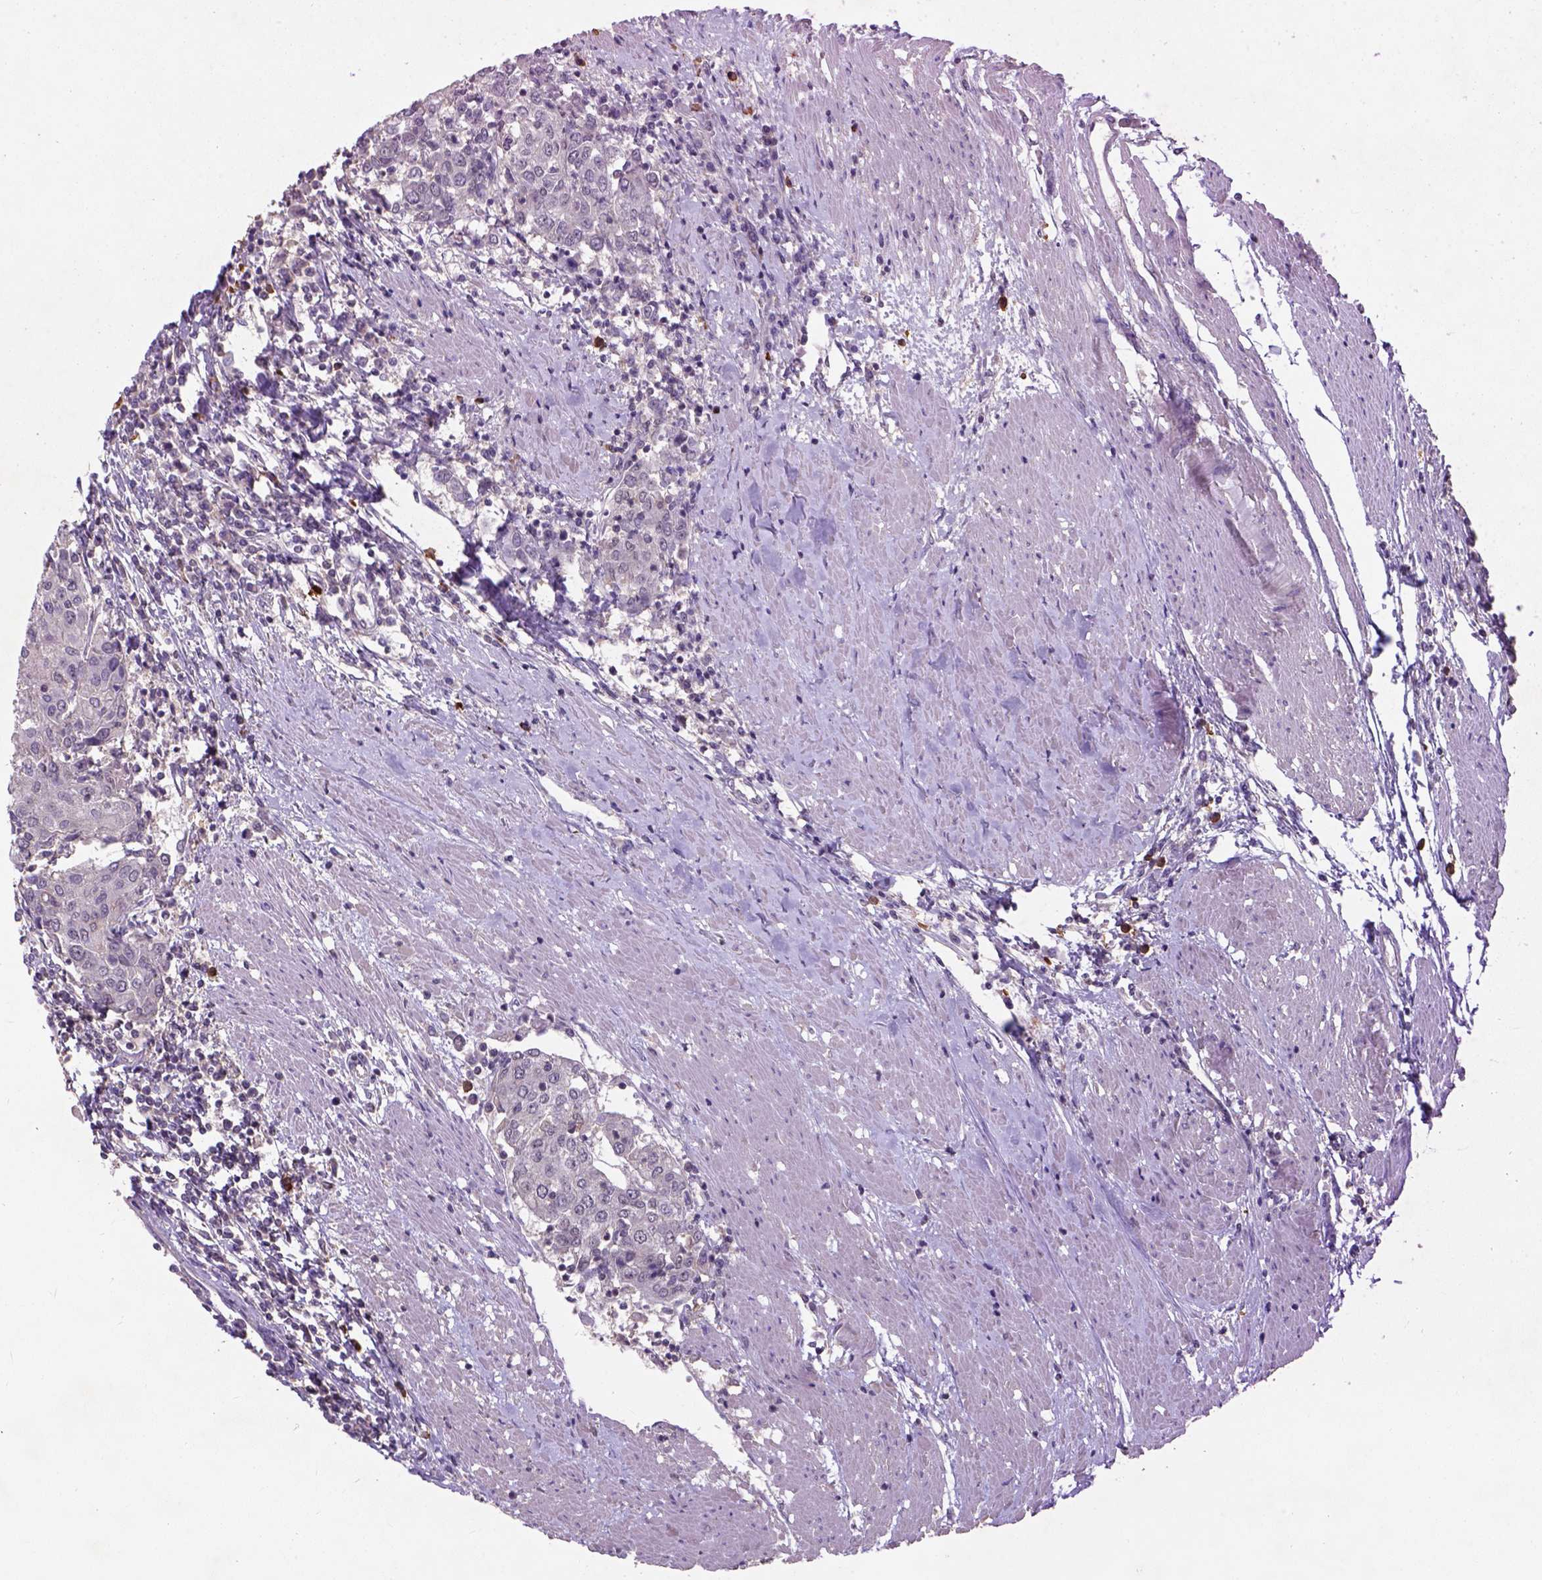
{"staining": {"intensity": "weak", "quantity": "25%-75%", "location": "cytoplasmic/membranous,nuclear"}, "tissue": "urothelial cancer", "cell_type": "Tumor cells", "image_type": "cancer", "snomed": [{"axis": "morphology", "description": "Urothelial carcinoma, High grade"}, {"axis": "topography", "description": "Urinary bladder"}], "caption": "Urothelial cancer stained with immunohistochemistry (IHC) displays weak cytoplasmic/membranous and nuclear expression in about 25%-75% of tumor cells.", "gene": "SCML4", "patient": {"sex": "female", "age": 85}}